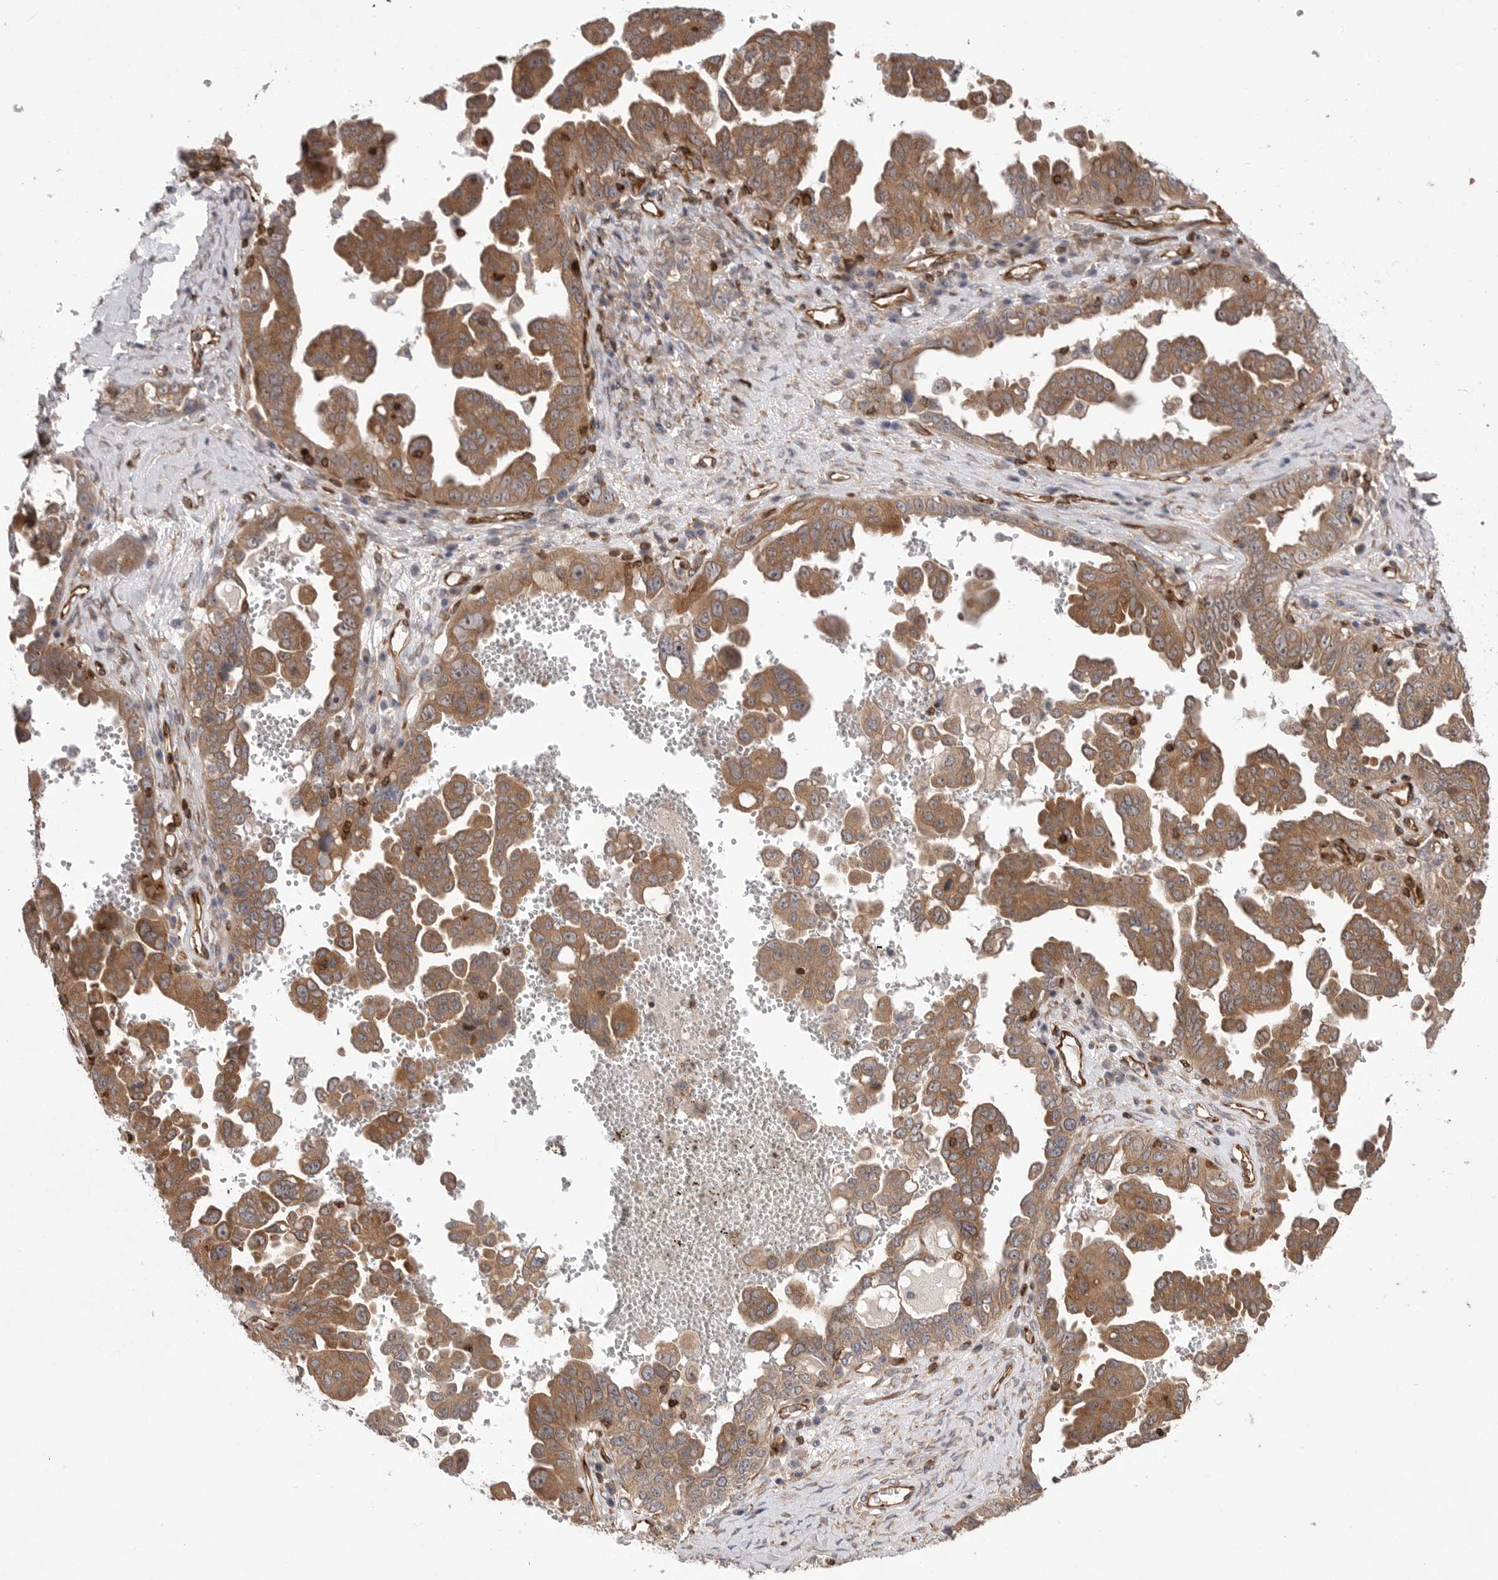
{"staining": {"intensity": "moderate", "quantity": ">75%", "location": "cytoplasmic/membranous"}, "tissue": "ovarian cancer", "cell_type": "Tumor cells", "image_type": "cancer", "snomed": [{"axis": "morphology", "description": "Carcinoma, endometroid"}, {"axis": "topography", "description": "Ovary"}], "caption": "IHC histopathology image of neoplastic tissue: ovarian endometroid carcinoma stained using immunohistochemistry (IHC) demonstrates medium levels of moderate protein expression localized specifically in the cytoplasmic/membranous of tumor cells, appearing as a cytoplasmic/membranous brown color.", "gene": "PRKCH", "patient": {"sex": "female", "age": 62}}